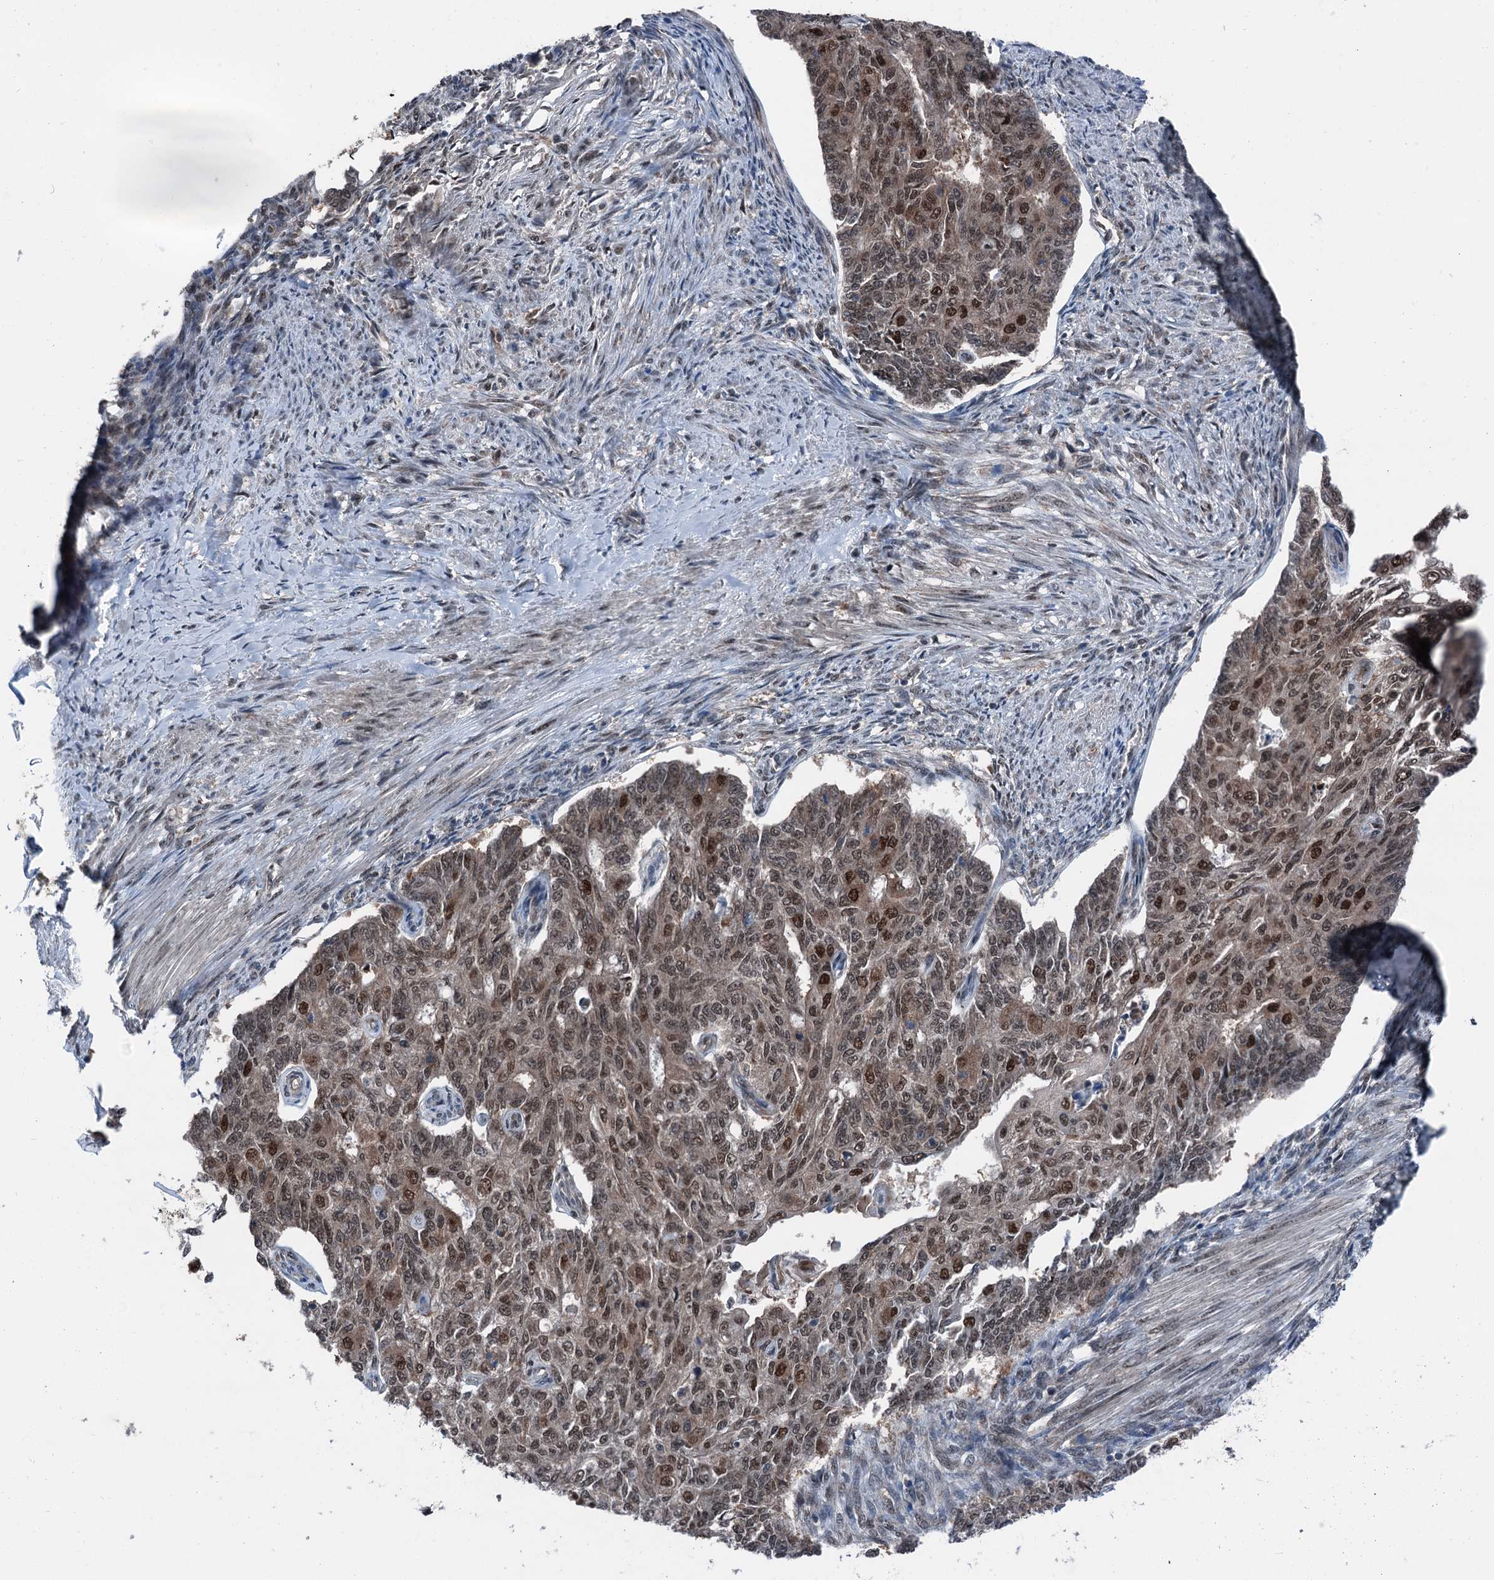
{"staining": {"intensity": "moderate", "quantity": ">75%", "location": "nuclear"}, "tissue": "endometrial cancer", "cell_type": "Tumor cells", "image_type": "cancer", "snomed": [{"axis": "morphology", "description": "Adenocarcinoma, NOS"}, {"axis": "topography", "description": "Endometrium"}], "caption": "Protein analysis of endometrial adenocarcinoma tissue reveals moderate nuclear positivity in about >75% of tumor cells. (DAB (3,3'-diaminobenzidine) IHC, brown staining for protein, blue staining for nuclei).", "gene": "PSMD13", "patient": {"sex": "female", "age": 32}}